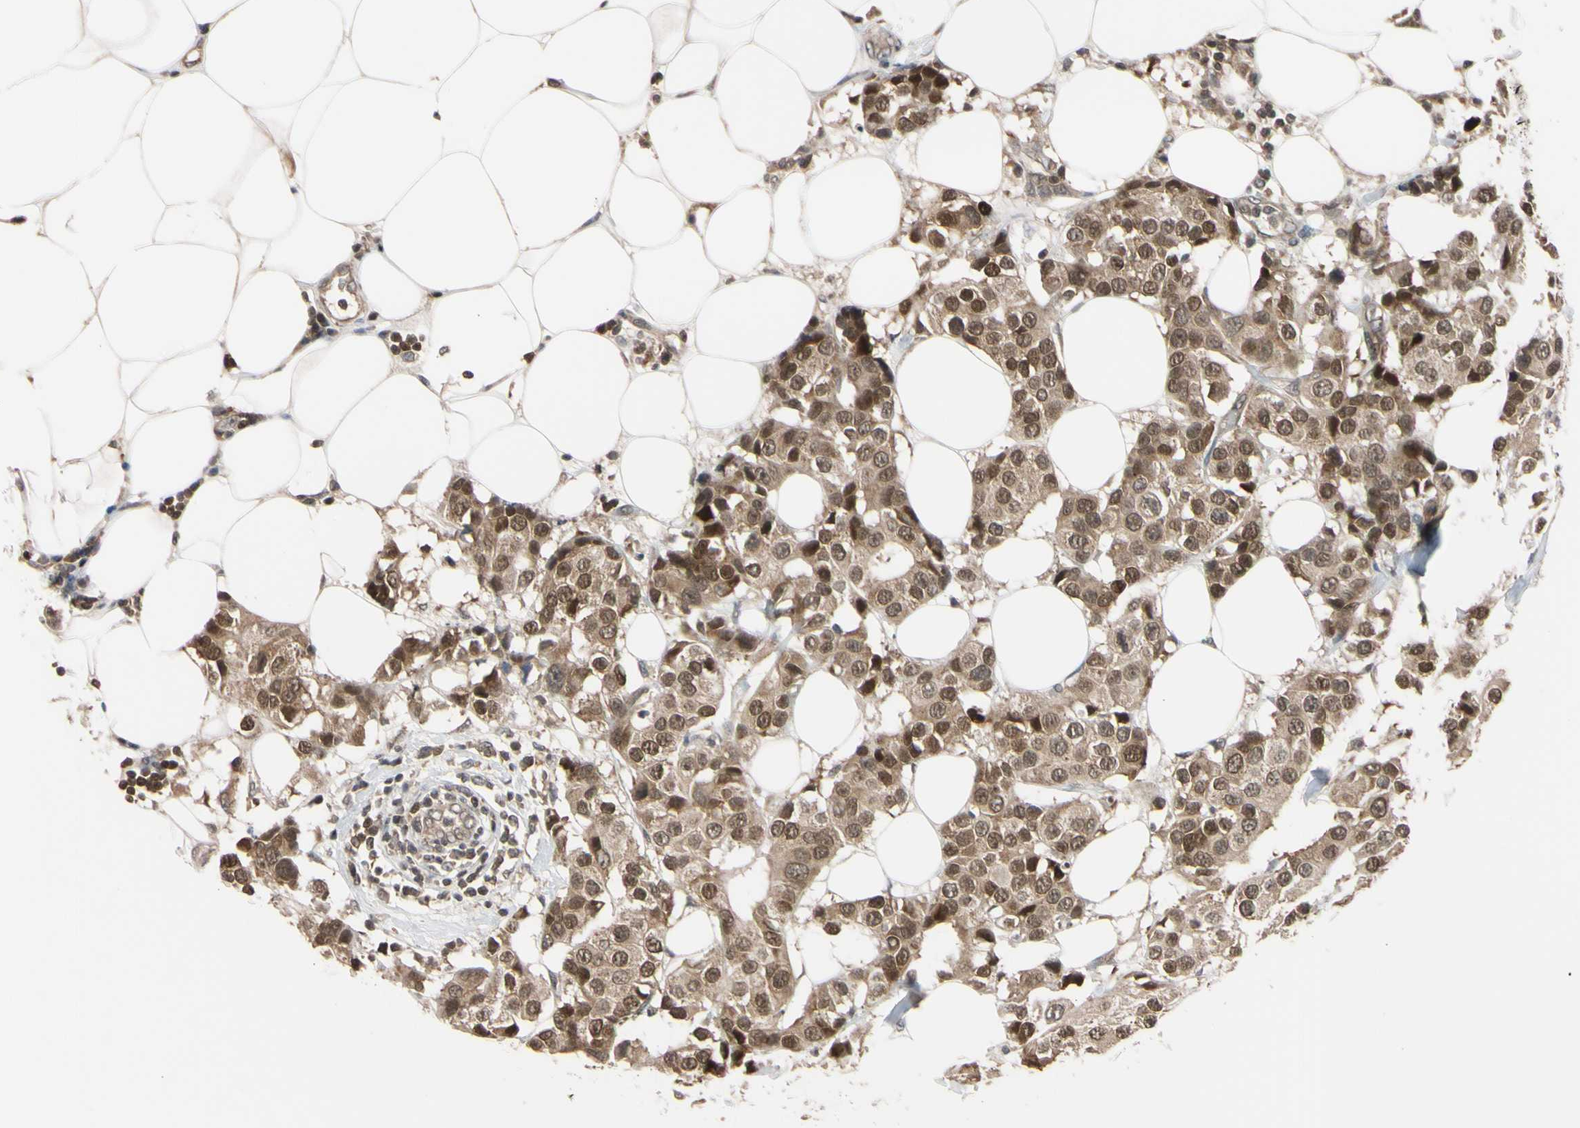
{"staining": {"intensity": "moderate", "quantity": ">75%", "location": "cytoplasmic/membranous,nuclear"}, "tissue": "breast cancer", "cell_type": "Tumor cells", "image_type": "cancer", "snomed": [{"axis": "morphology", "description": "Normal tissue, NOS"}, {"axis": "morphology", "description": "Duct carcinoma"}, {"axis": "topography", "description": "Breast"}], "caption": "Protein expression analysis of human invasive ductal carcinoma (breast) reveals moderate cytoplasmic/membranous and nuclear staining in about >75% of tumor cells.", "gene": "UBE2I", "patient": {"sex": "female", "age": 39}}